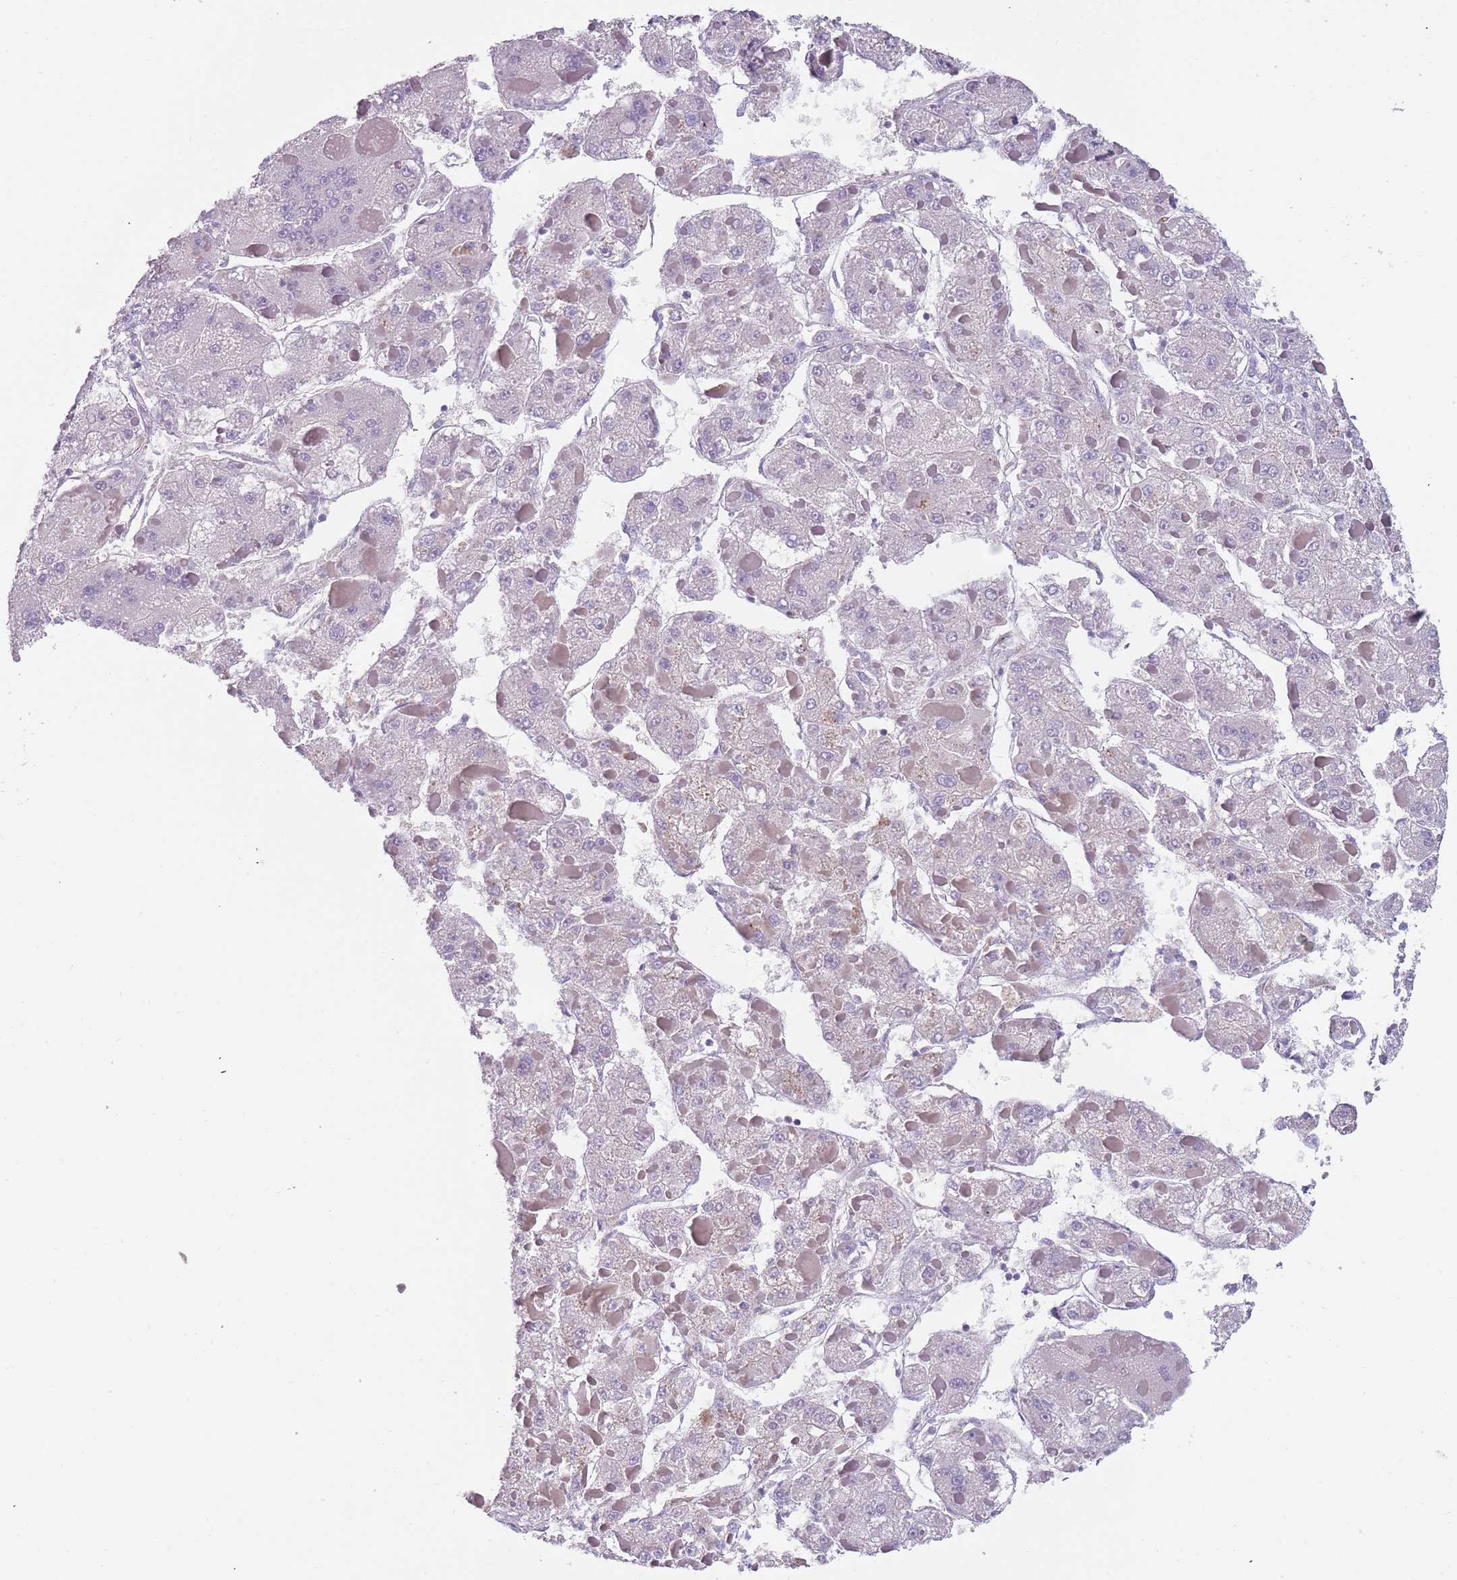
{"staining": {"intensity": "negative", "quantity": "none", "location": "none"}, "tissue": "liver cancer", "cell_type": "Tumor cells", "image_type": "cancer", "snomed": [{"axis": "morphology", "description": "Carcinoma, Hepatocellular, NOS"}, {"axis": "topography", "description": "Liver"}], "caption": "DAB (3,3'-diaminobenzidine) immunohistochemical staining of human liver cancer exhibits no significant positivity in tumor cells.", "gene": "LRRN3", "patient": {"sex": "female", "age": 73}}